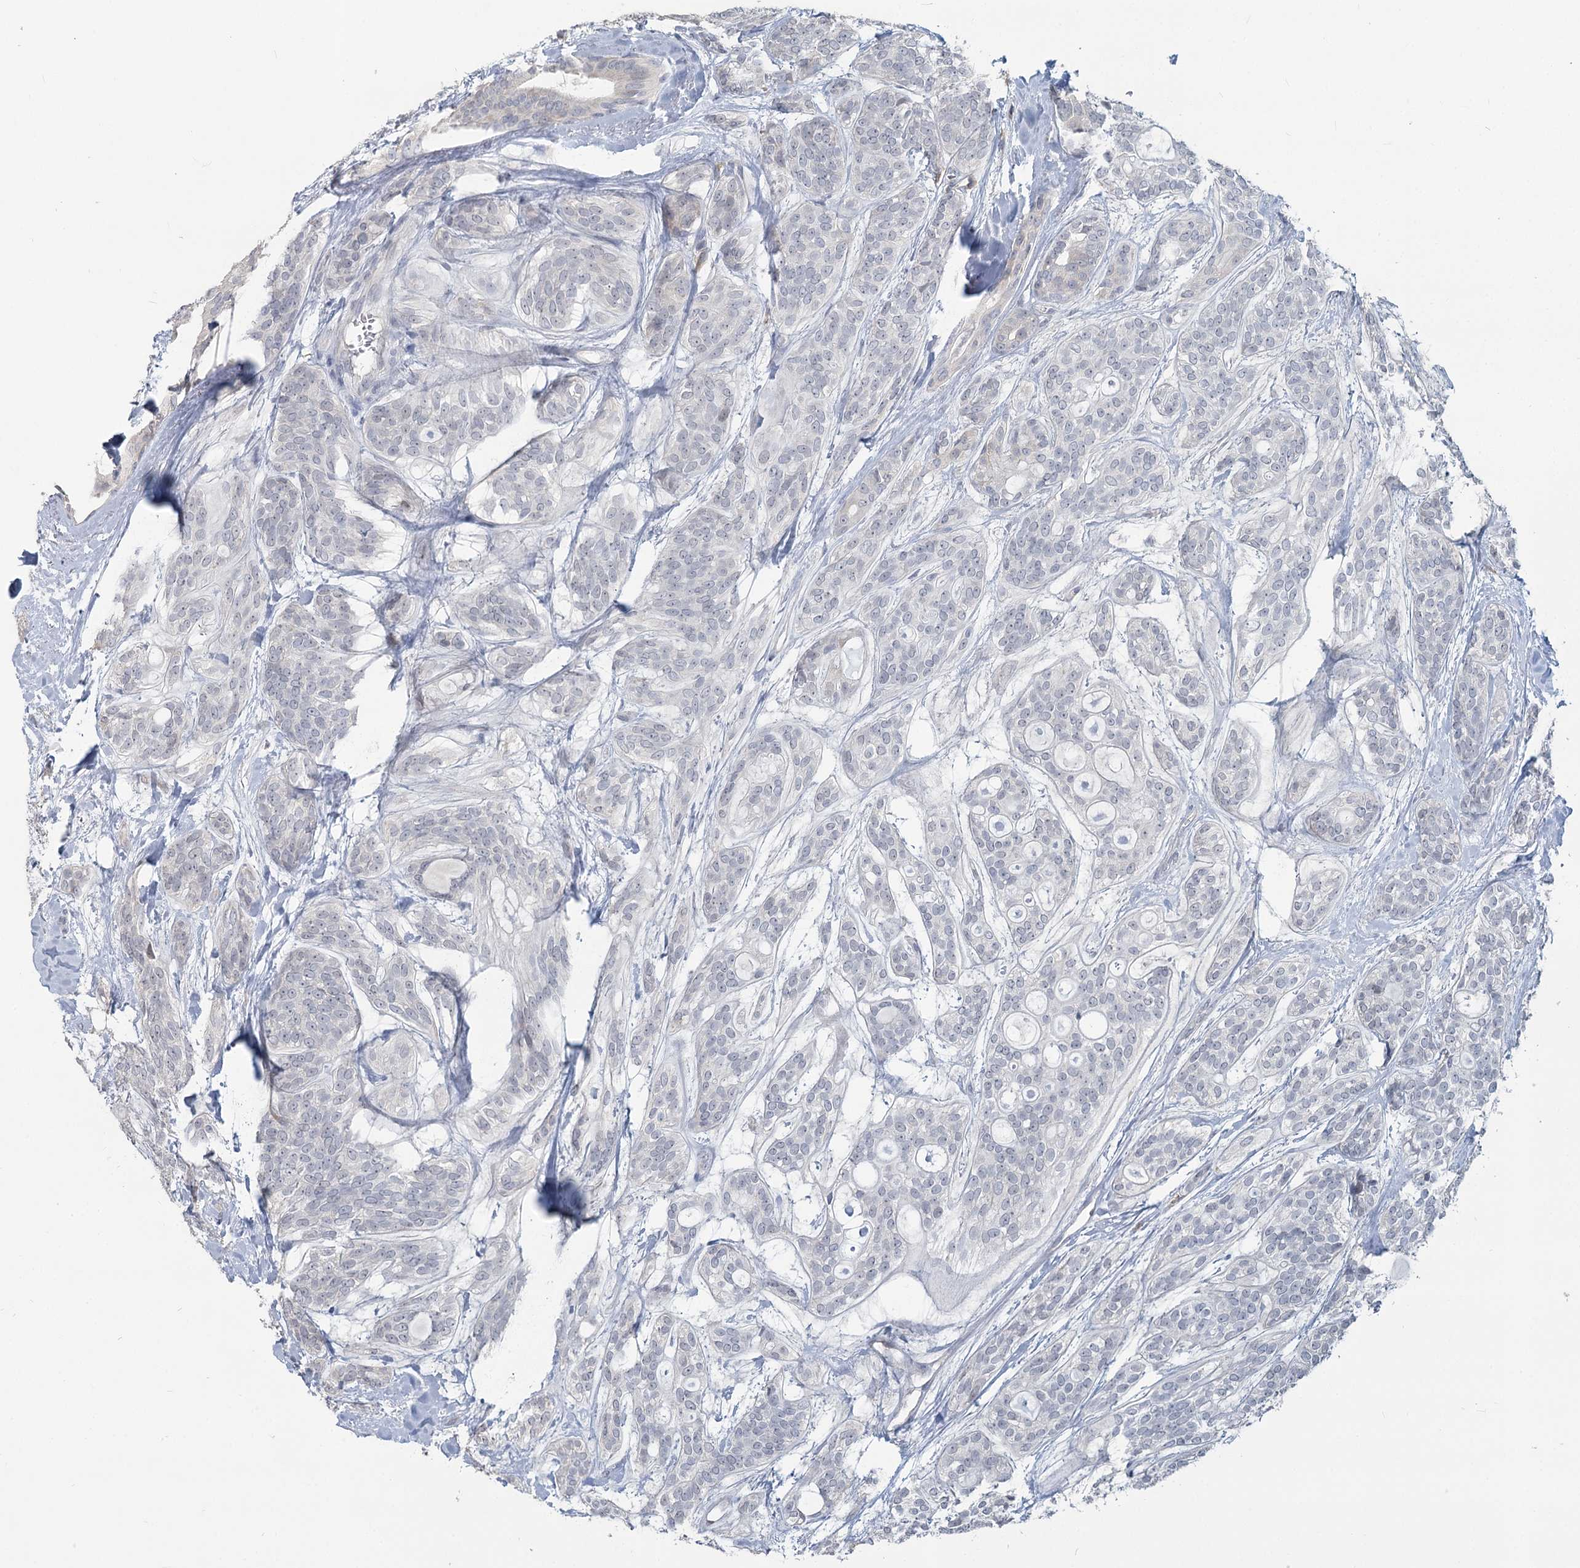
{"staining": {"intensity": "negative", "quantity": "none", "location": "none"}, "tissue": "head and neck cancer", "cell_type": "Tumor cells", "image_type": "cancer", "snomed": [{"axis": "morphology", "description": "Adenocarcinoma, NOS"}, {"axis": "topography", "description": "Head-Neck"}], "caption": "This is an immunohistochemistry photomicrograph of head and neck cancer. There is no staining in tumor cells.", "gene": "SLC9A3", "patient": {"sex": "male", "age": 66}}